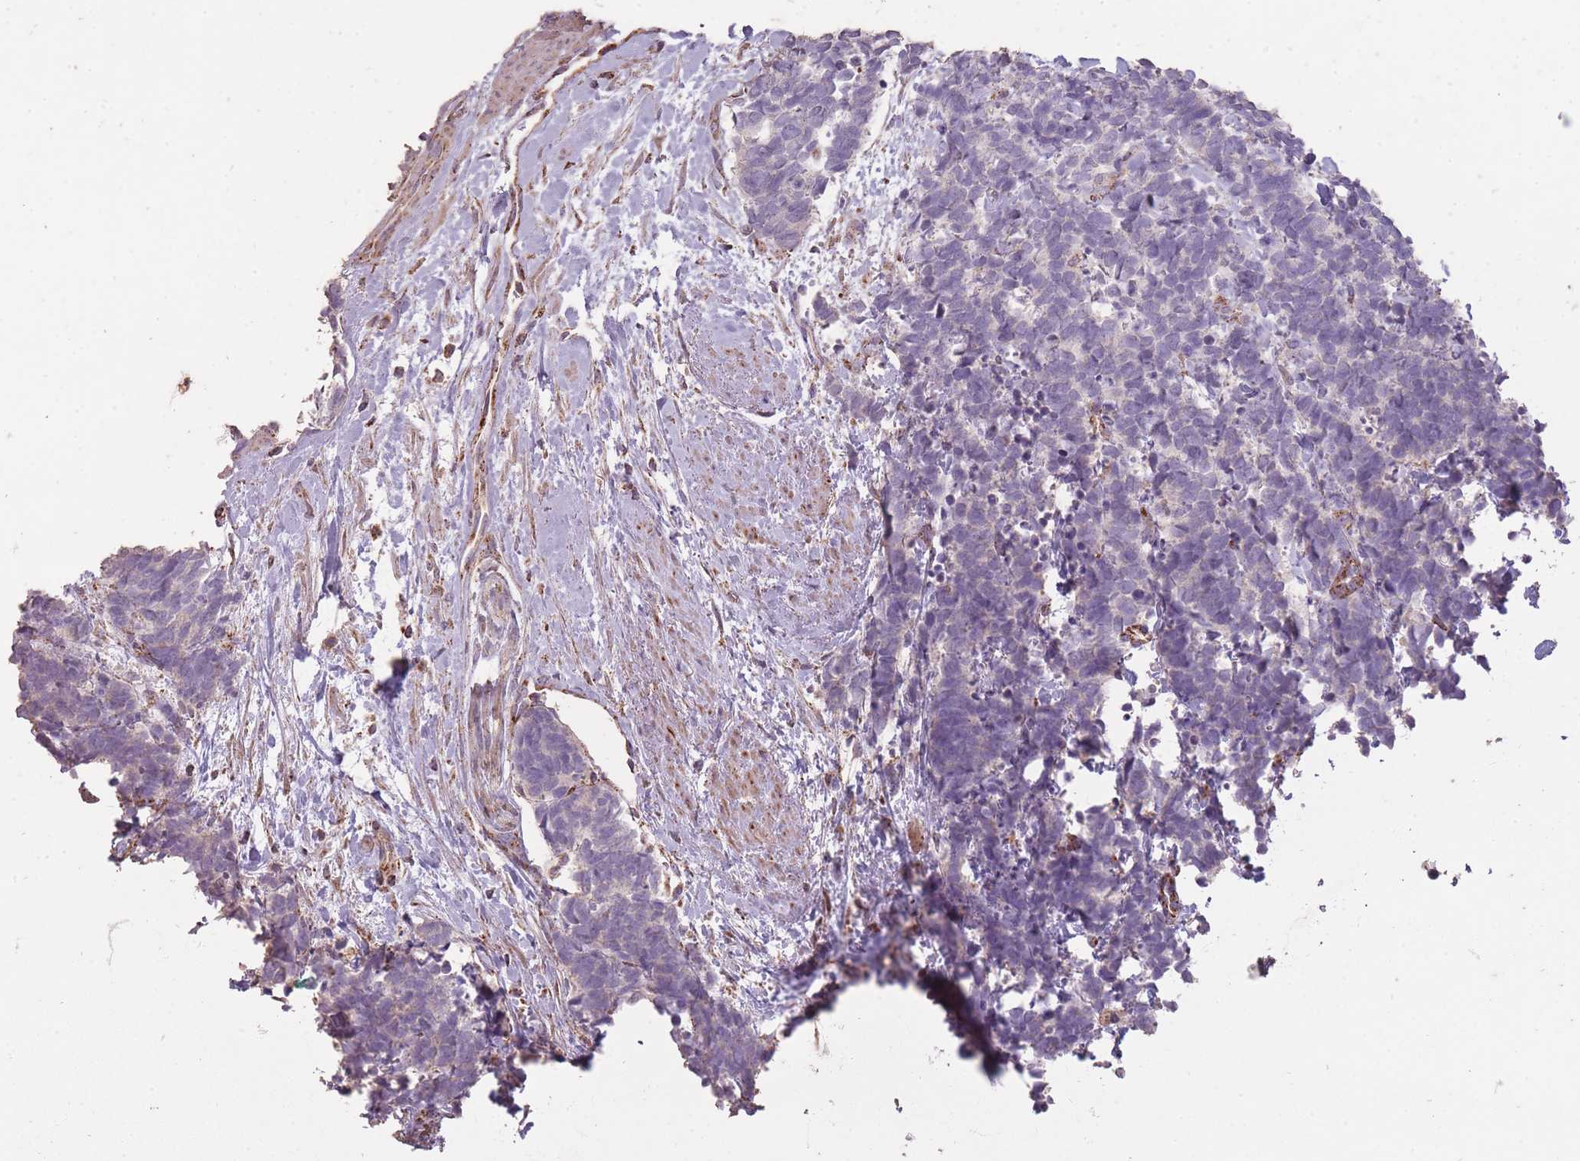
{"staining": {"intensity": "negative", "quantity": "none", "location": "none"}, "tissue": "carcinoid", "cell_type": "Tumor cells", "image_type": "cancer", "snomed": [{"axis": "morphology", "description": "Carcinoma, NOS"}, {"axis": "morphology", "description": "Carcinoid, malignant, NOS"}, {"axis": "topography", "description": "Prostate"}], "caption": "Immunohistochemical staining of human malignant carcinoid displays no significant staining in tumor cells. Nuclei are stained in blue.", "gene": "CNOT8", "patient": {"sex": "male", "age": 57}}